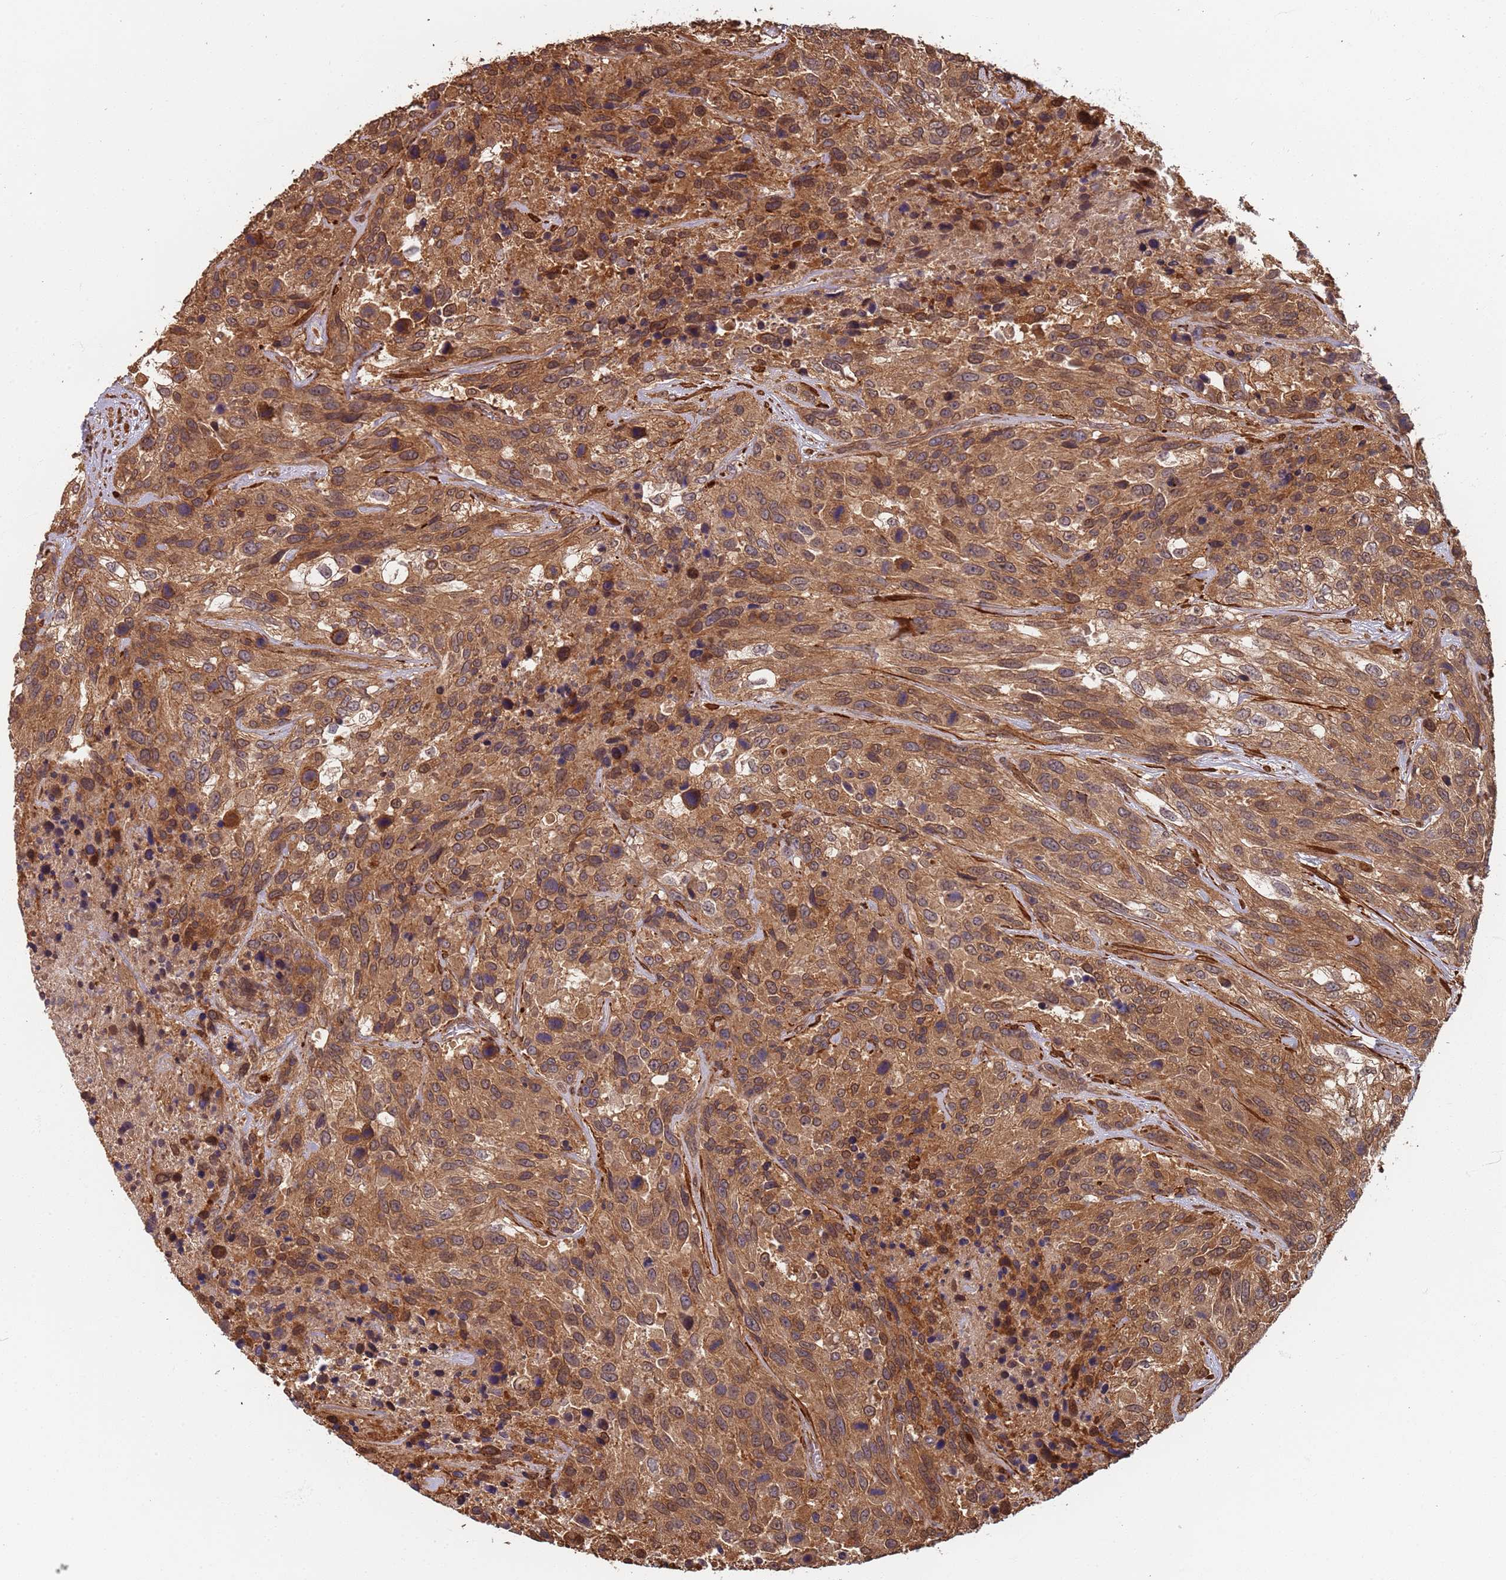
{"staining": {"intensity": "moderate", "quantity": ">75%", "location": "cytoplasmic/membranous,nuclear"}, "tissue": "urothelial cancer", "cell_type": "Tumor cells", "image_type": "cancer", "snomed": [{"axis": "morphology", "description": "Urothelial carcinoma, High grade"}, {"axis": "topography", "description": "Urinary bladder"}], "caption": "There is medium levels of moderate cytoplasmic/membranous and nuclear expression in tumor cells of urothelial cancer, as demonstrated by immunohistochemical staining (brown color).", "gene": "SDCCAG8", "patient": {"sex": "female", "age": 70}}